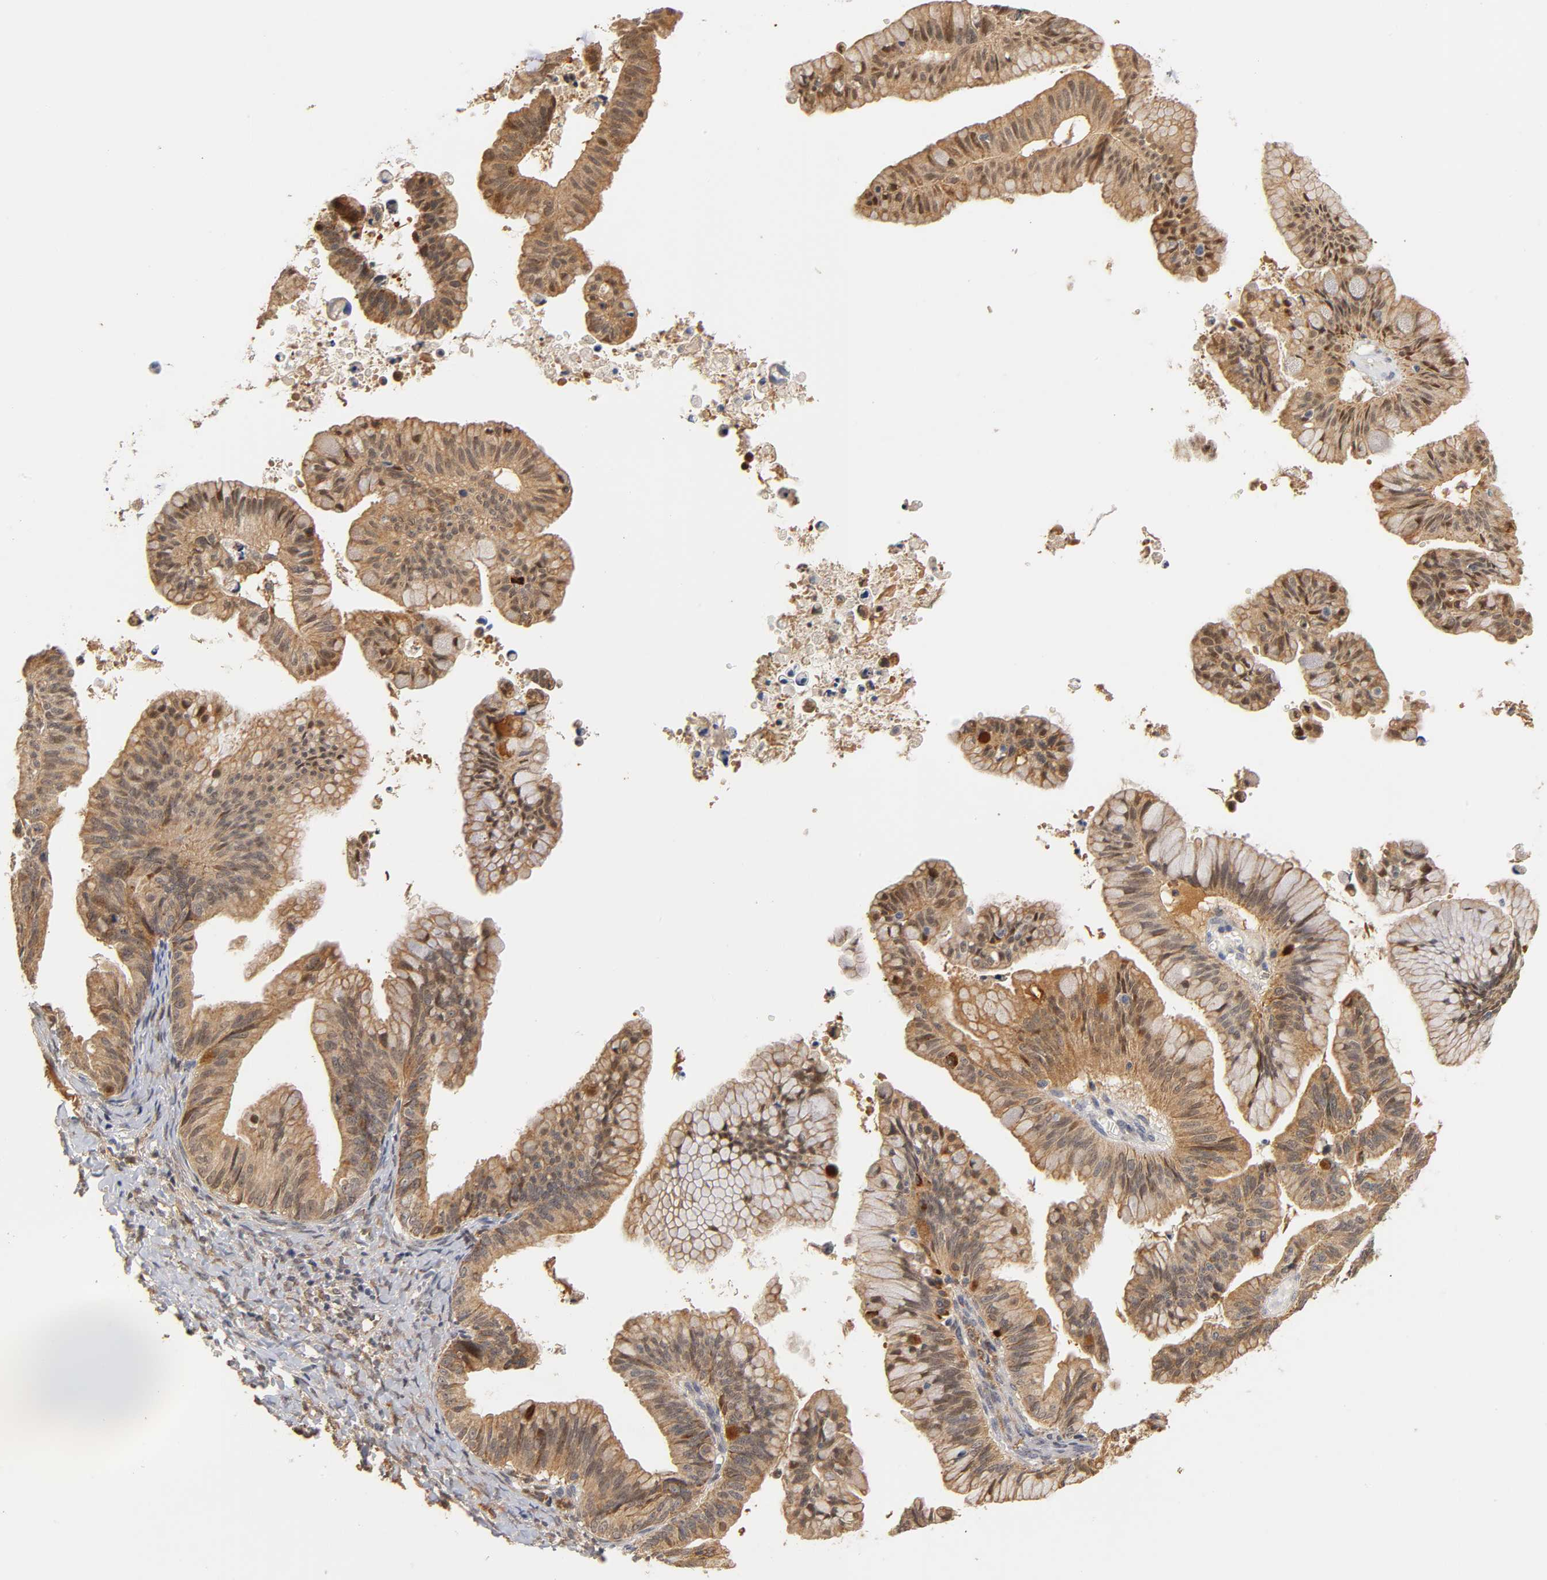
{"staining": {"intensity": "strong", "quantity": ">75%", "location": "cytoplasmic/membranous,nuclear"}, "tissue": "ovarian cancer", "cell_type": "Tumor cells", "image_type": "cancer", "snomed": [{"axis": "morphology", "description": "Cystadenocarcinoma, mucinous, NOS"}, {"axis": "topography", "description": "Ovary"}], "caption": "This photomicrograph reveals IHC staining of human ovarian cancer, with high strong cytoplasmic/membranous and nuclear staining in about >75% of tumor cells.", "gene": "GSTZ1", "patient": {"sex": "female", "age": 36}}